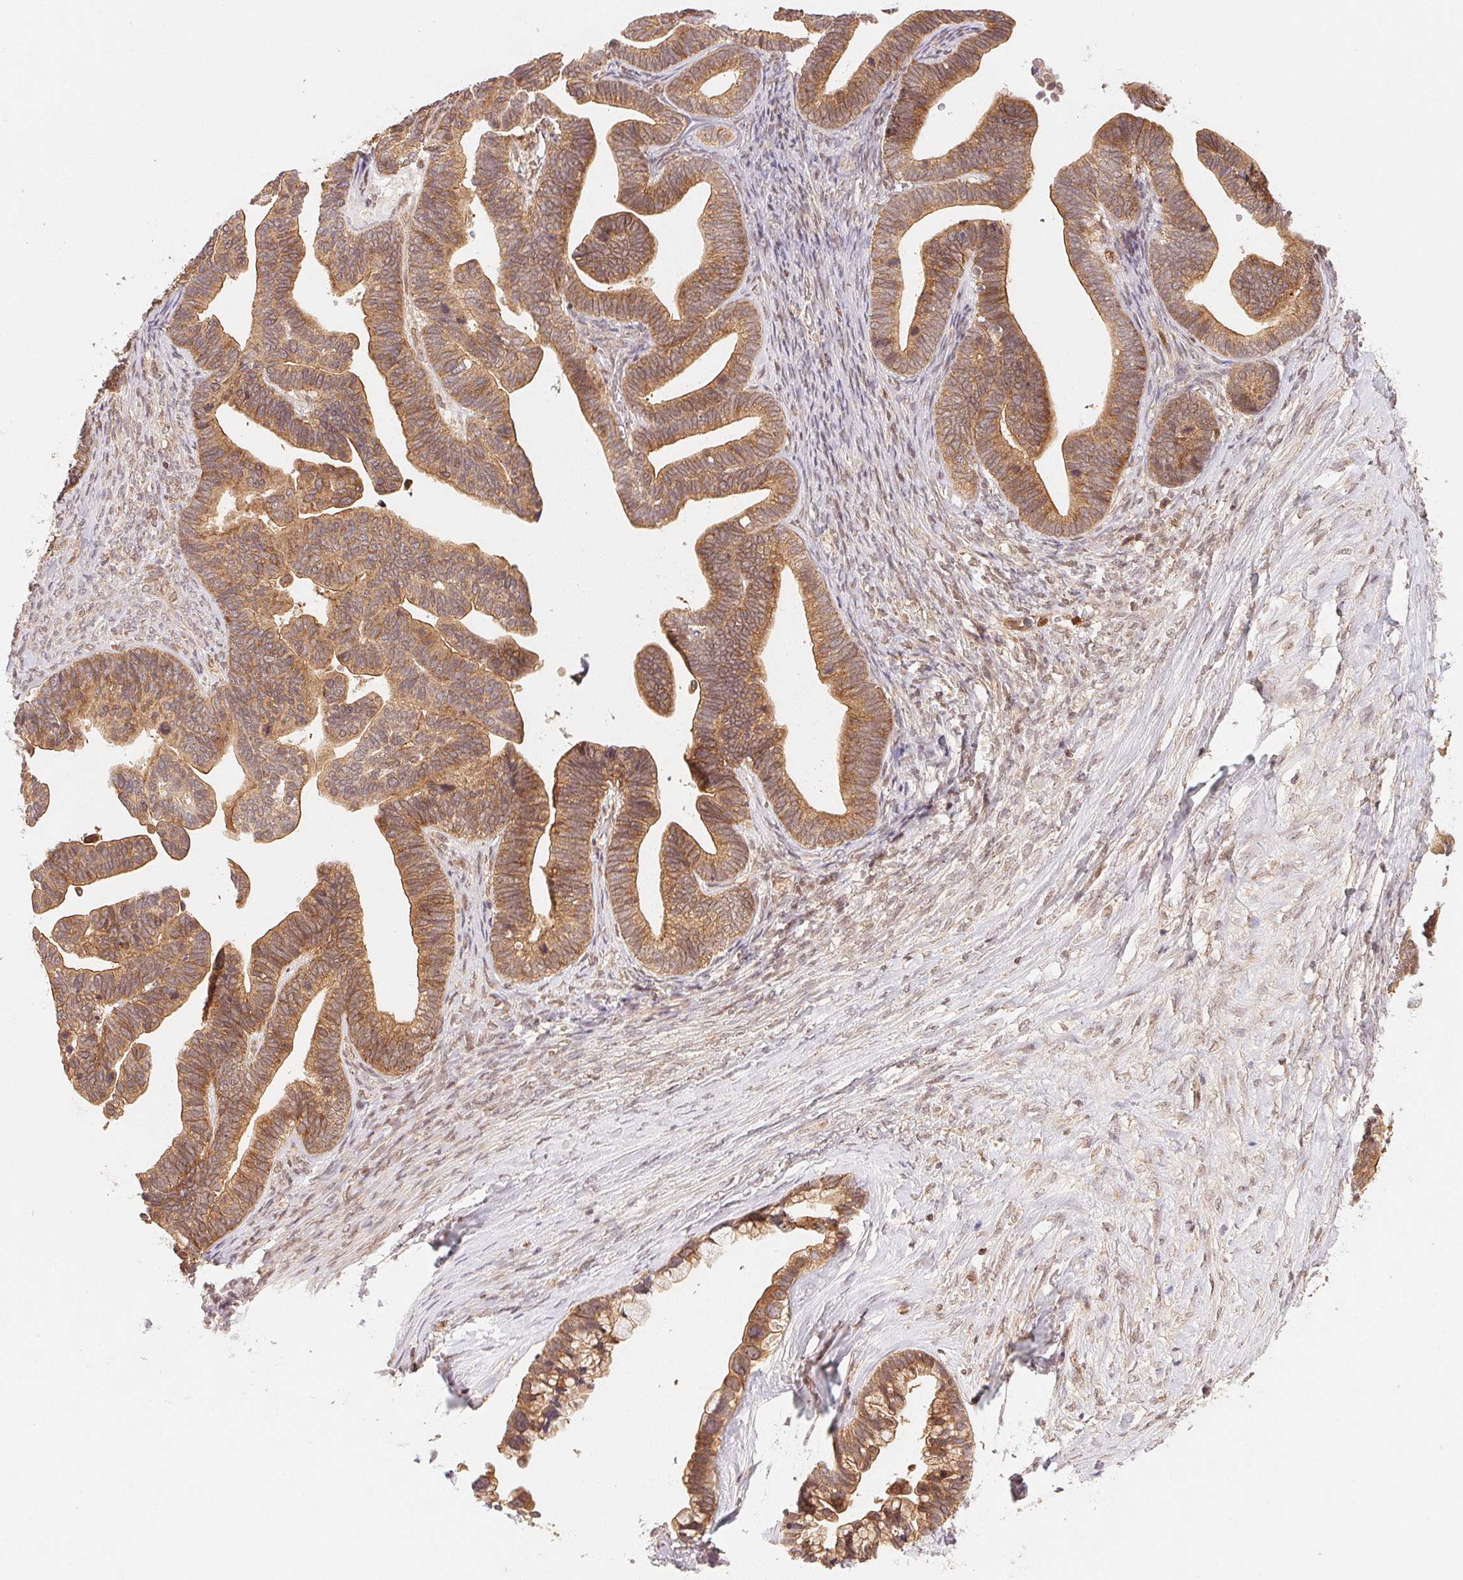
{"staining": {"intensity": "moderate", "quantity": ">75%", "location": "cytoplasmic/membranous,nuclear"}, "tissue": "ovarian cancer", "cell_type": "Tumor cells", "image_type": "cancer", "snomed": [{"axis": "morphology", "description": "Cystadenocarcinoma, serous, NOS"}, {"axis": "topography", "description": "Ovary"}], "caption": "This histopathology image reveals IHC staining of human ovarian serous cystadenocarcinoma, with medium moderate cytoplasmic/membranous and nuclear expression in about >75% of tumor cells.", "gene": "CCDC102B", "patient": {"sex": "female", "age": 56}}